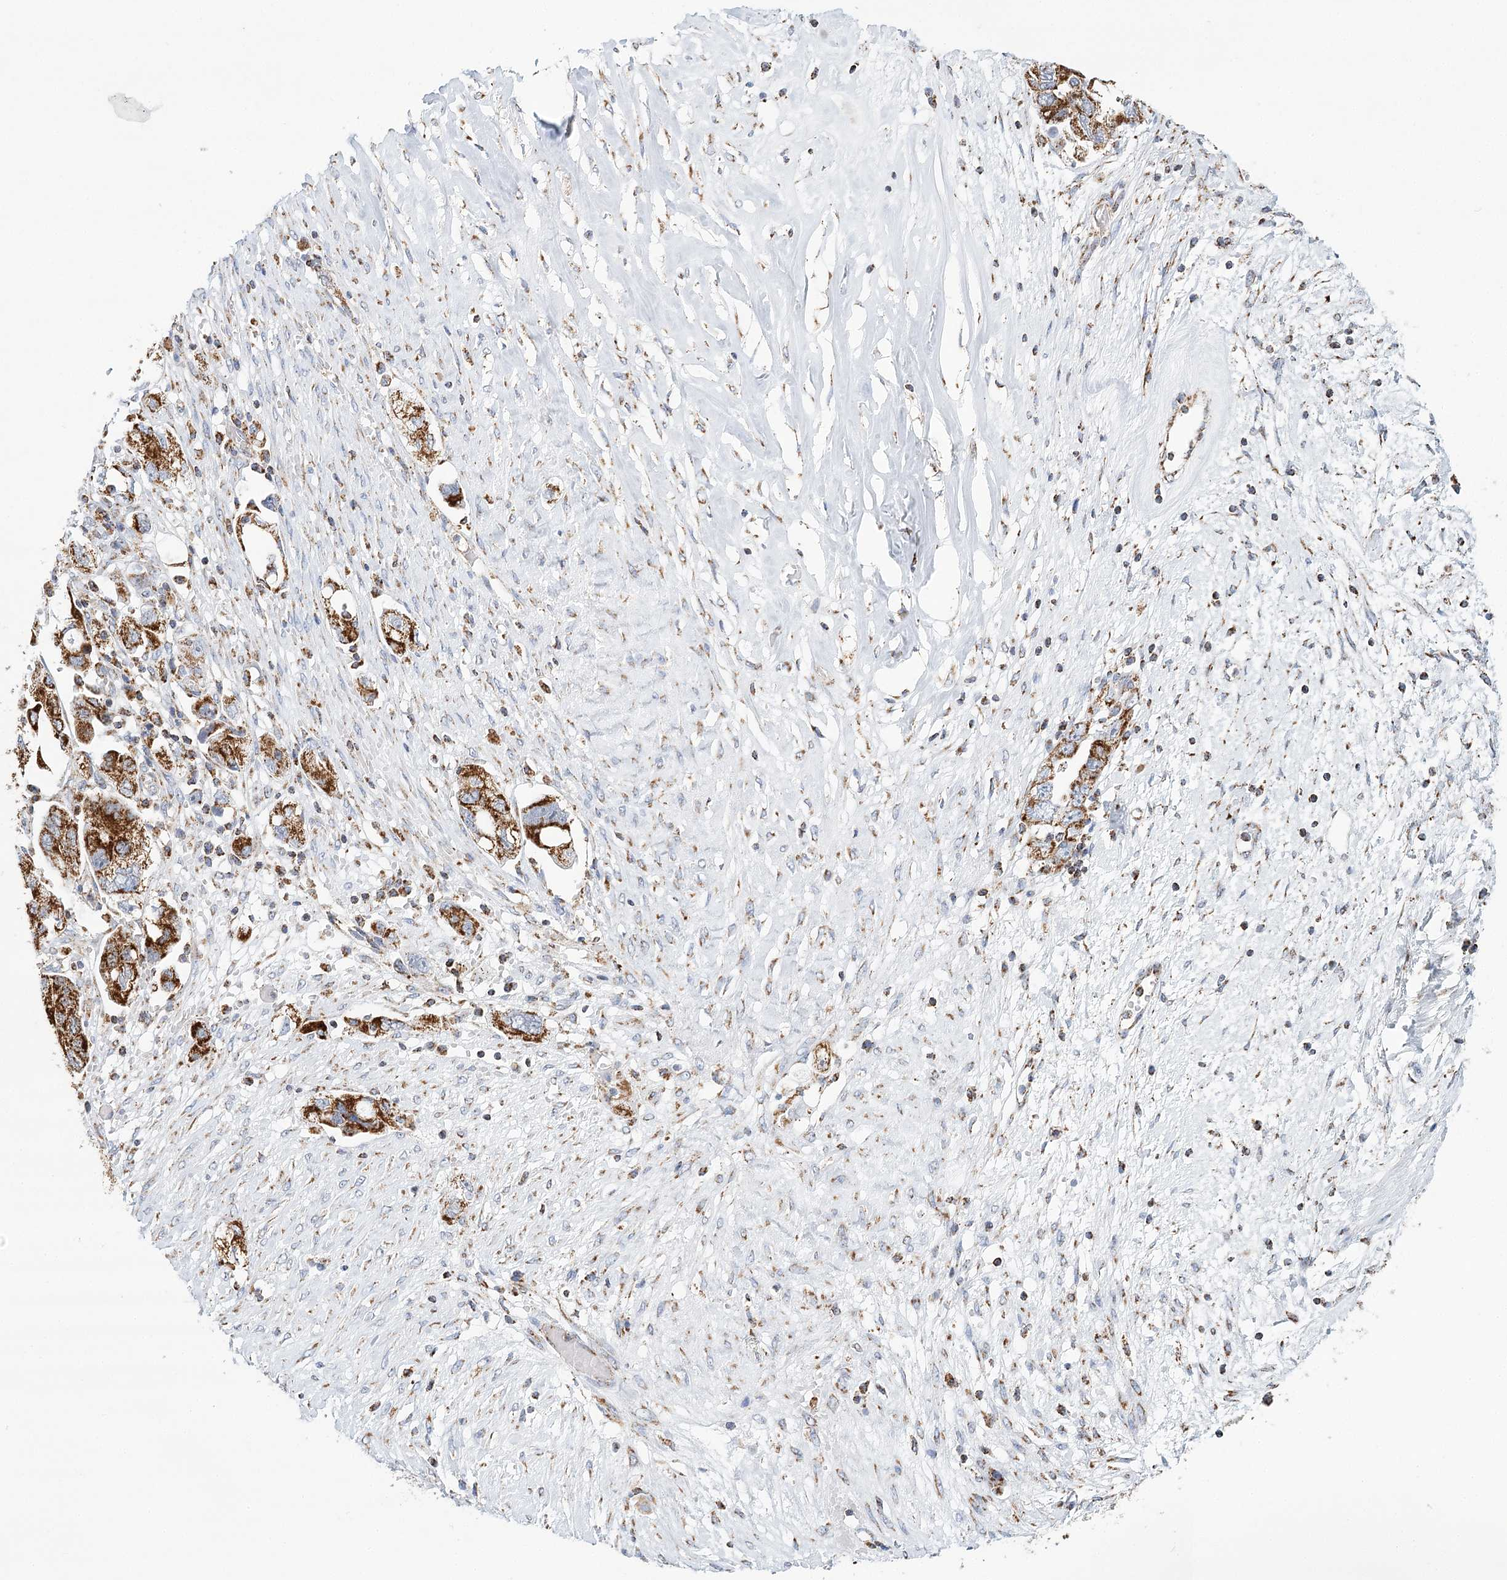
{"staining": {"intensity": "strong", "quantity": ">75%", "location": "cytoplasmic/membranous"}, "tissue": "ovarian cancer", "cell_type": "Tumor cells", "image_type": "cancer", "snomed": [{"axis": "morphology", "description": "Carcinoma, NOS"}, {"axis": "morphology", "description": "Cystadenocarcinoma, serous, NOS"}, {"axis": "topography", "description": "Ovary"}], "caption": "Immunohistochemistry histopathology image of neoplastic tissue: ovarian cancer (serous cystadenocarcinoma) stained using IHC displays high levels of strong protein expression localized specifically in the cytoplasmic/membranous of tumor cells, appearing as a cytoplasmic/membranous brown color.", "gene": "LSS", "patient": {"sex": "female", "age": 69}}